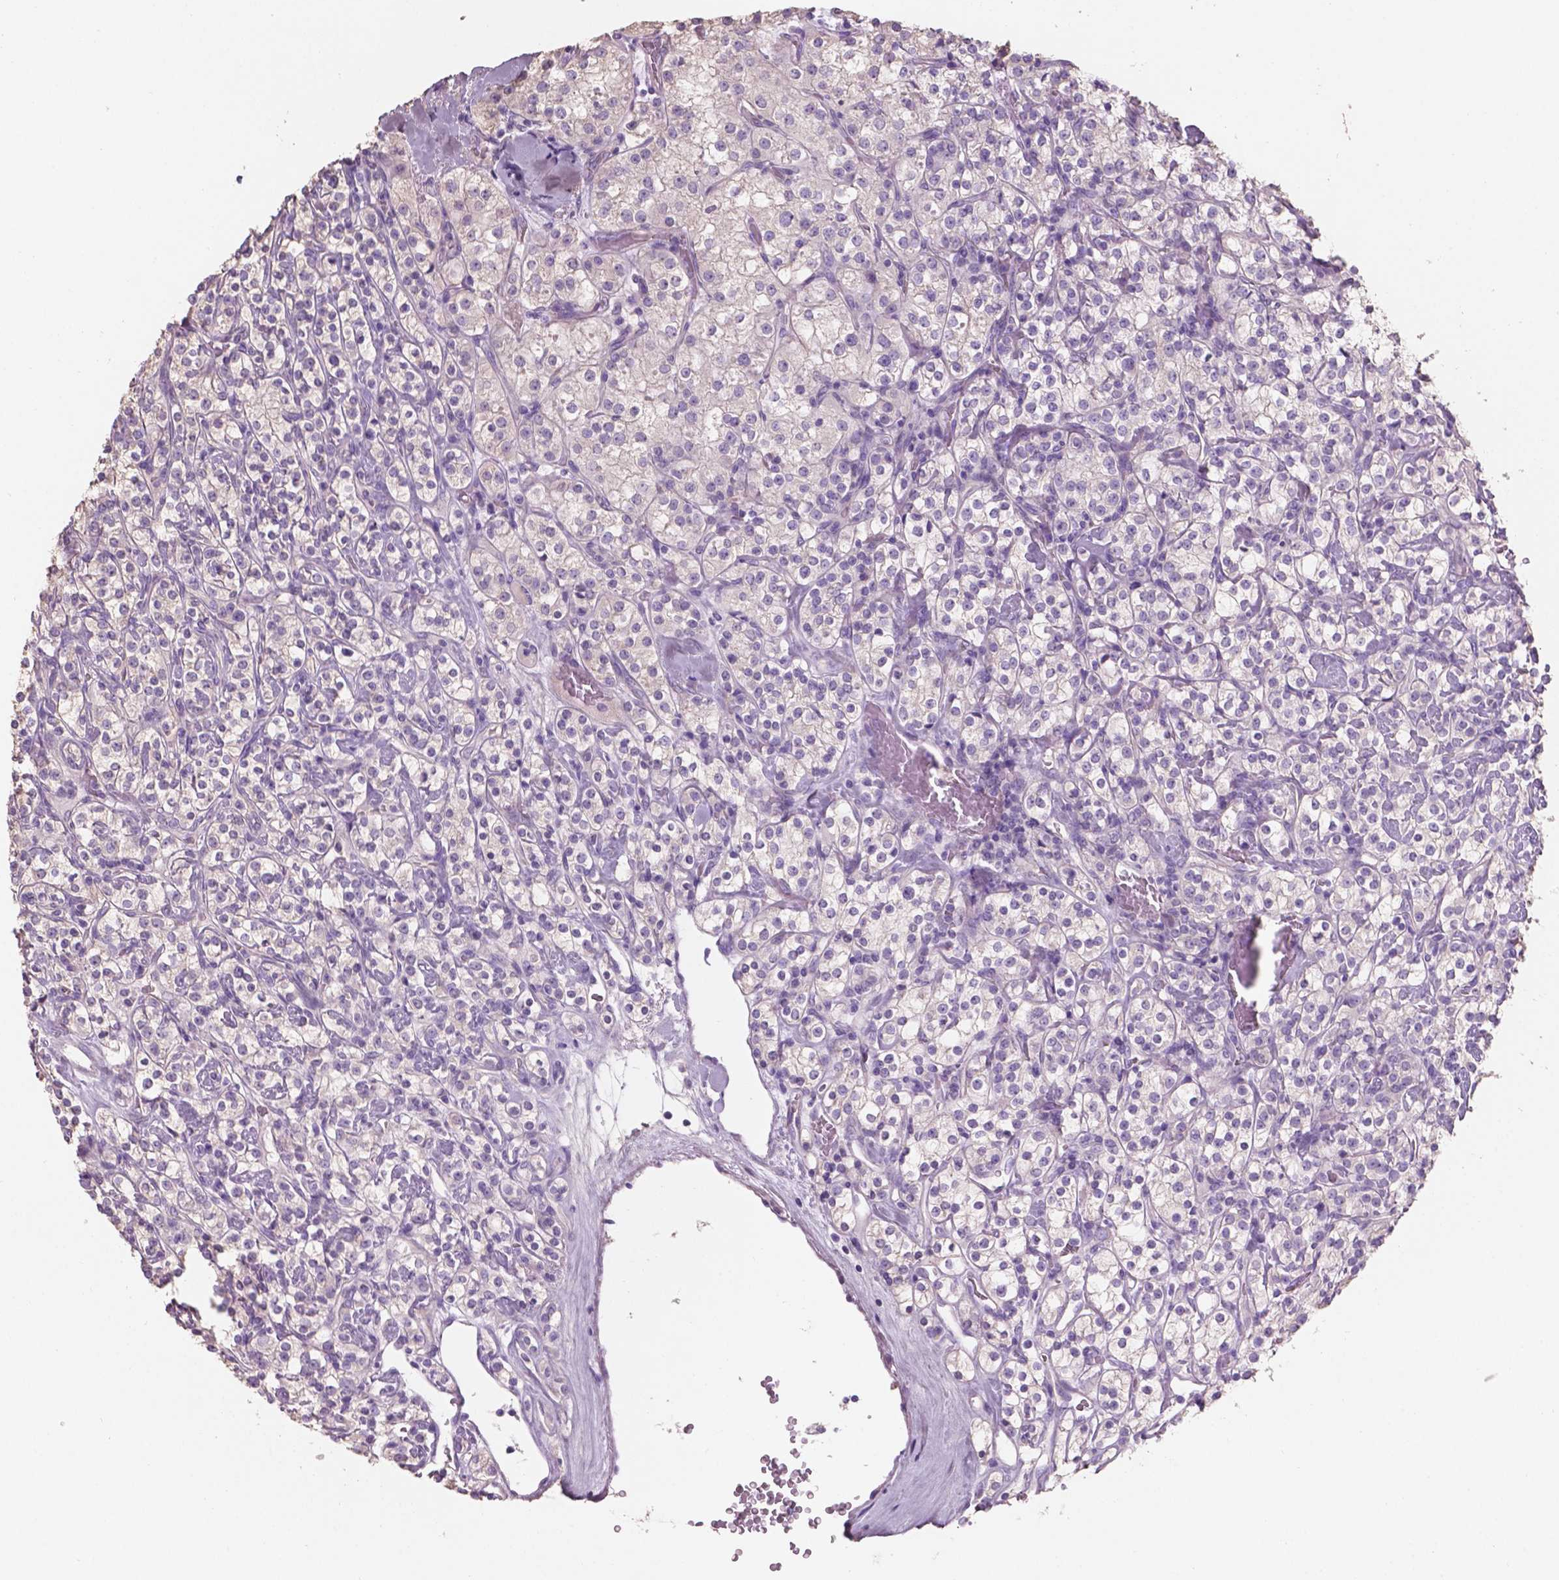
{"staining": {"intensity": "negative", "quantity": "none", "location": "none"}, "tissue": "renal cancer", "cell_type": "Tumor cells", "image_type": "cancer", "snomed": [{"axis": "morphology", "description": "Adenocarcinoma, NOS"}, {"axis": "topography", "description": "Kidney"}], "caption": "Immunohistochemical staining of adenocarcinoma (renal) displays no significant expression in tumor cells.", "gene": "SBSN", "patient": {"sex": "male", "age": 77}}